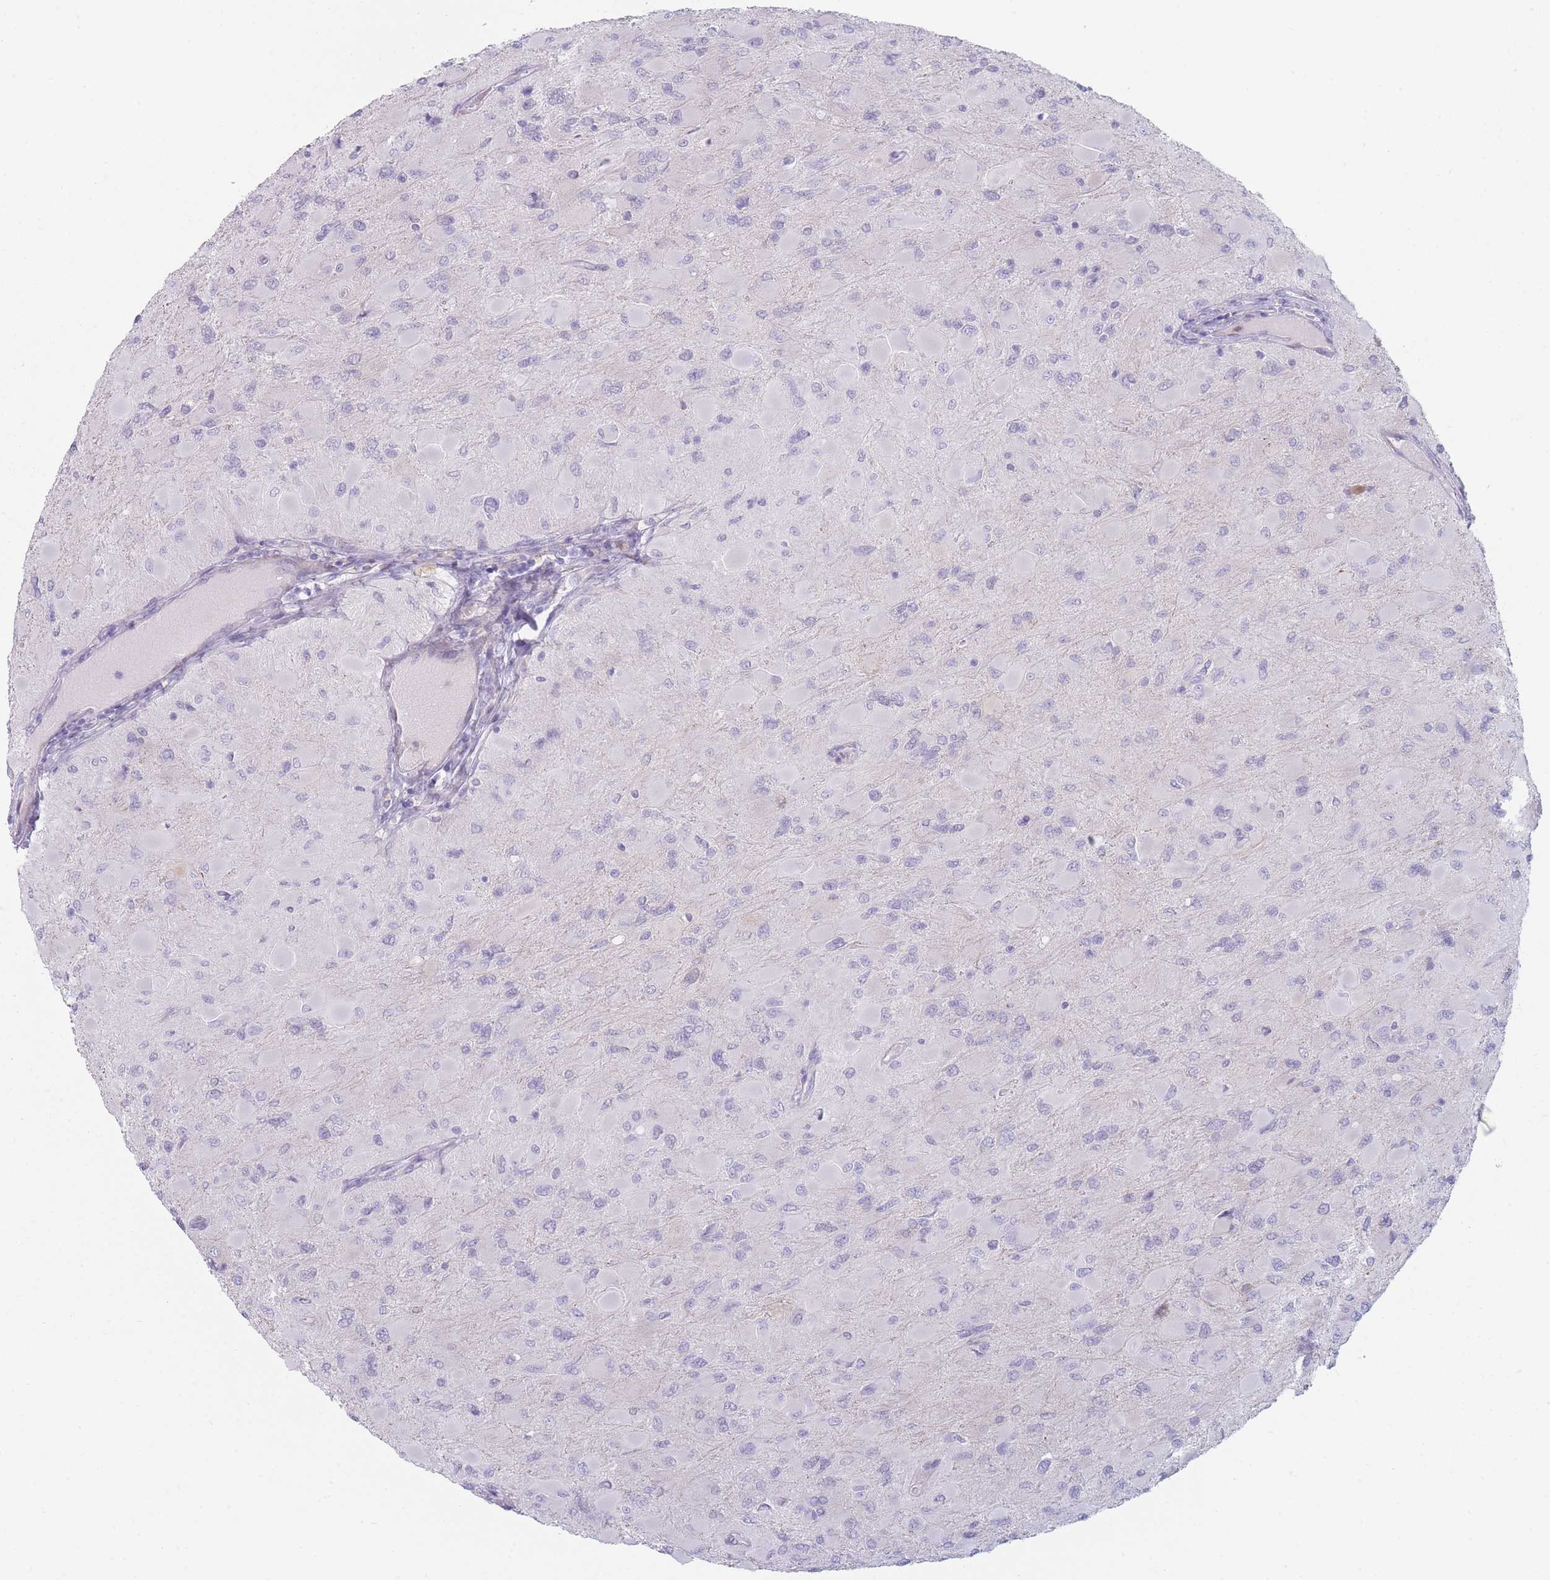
{"staining": {"intensity": "negative", "quantity": "none", "location": "none"}, "tissue": "glioma", "cell_type": "Tumor cells", "image_type": "cancer", "snomed": [{"axis": "morphology", "description": "Glioma, malignant, High grade"}, {"axis": "topography", "description": "Cerebral cortex"}], "caption": "Malignant glioma (high-grade) stained for a protein using immunohistochemistry shows no expression tumor cells.", "gene": "IFNA6", "patient": {"sex": "female", "age": 36}}